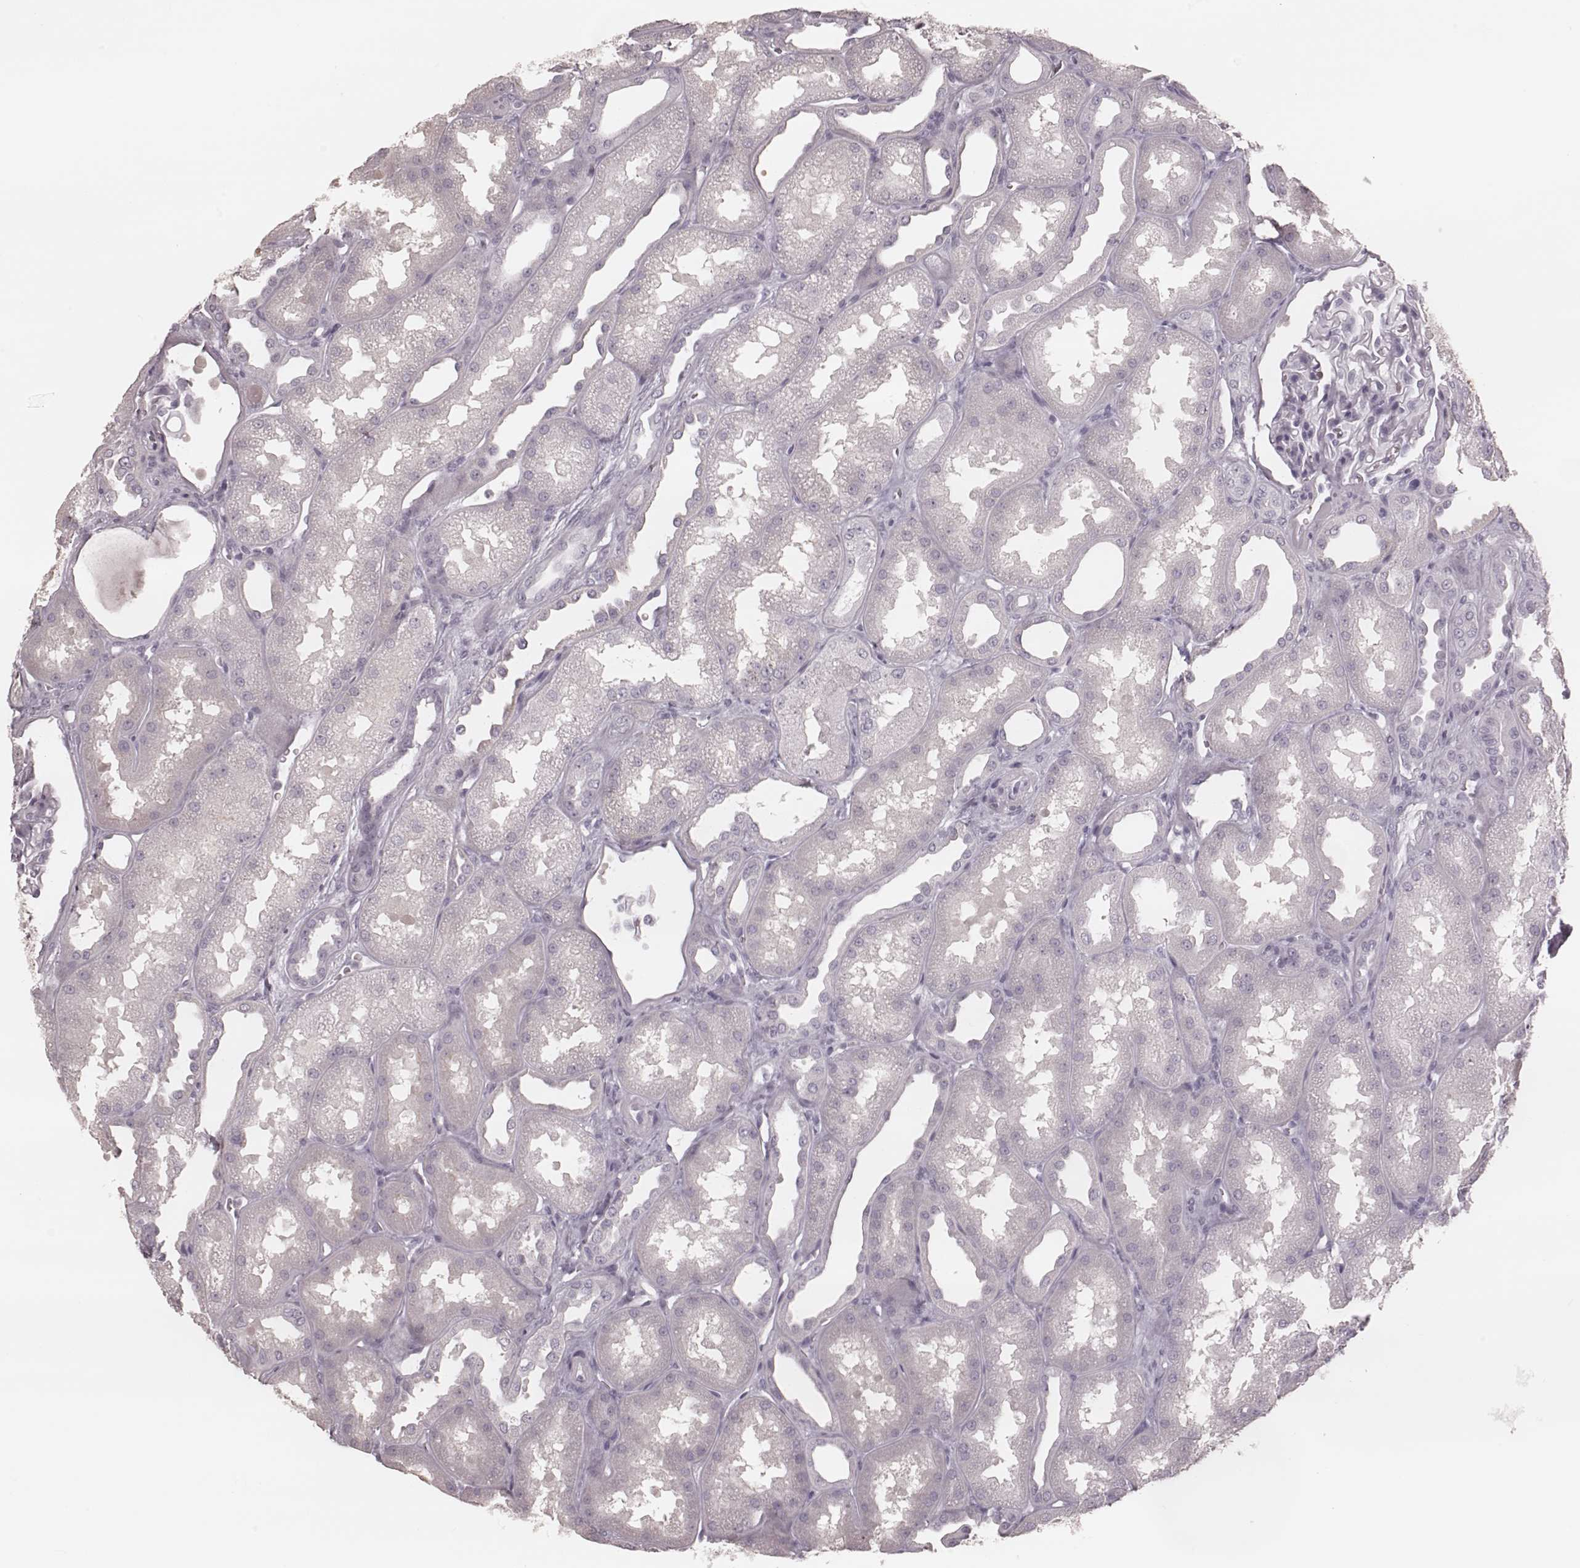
{"staining": {"intensity": "negative", "quantity": "none", "location": "none"}, "tissue": "kidney", "cell_type": "Cells in glomeruli", "image_type": "normal", "snomed": [{"axis": "morphology", "description": "Normal tissue, NOS"}, {"axis": "topography", "description": "Kidney"}], "caption": "Immunohistochemistry (IHC) histopathology image of benign kidney: kidney stained with DAB displays no significant protein staining in cells in glomeruli.", "gene": "KRT74", "patient": {"sex": "male", "age": 61}}